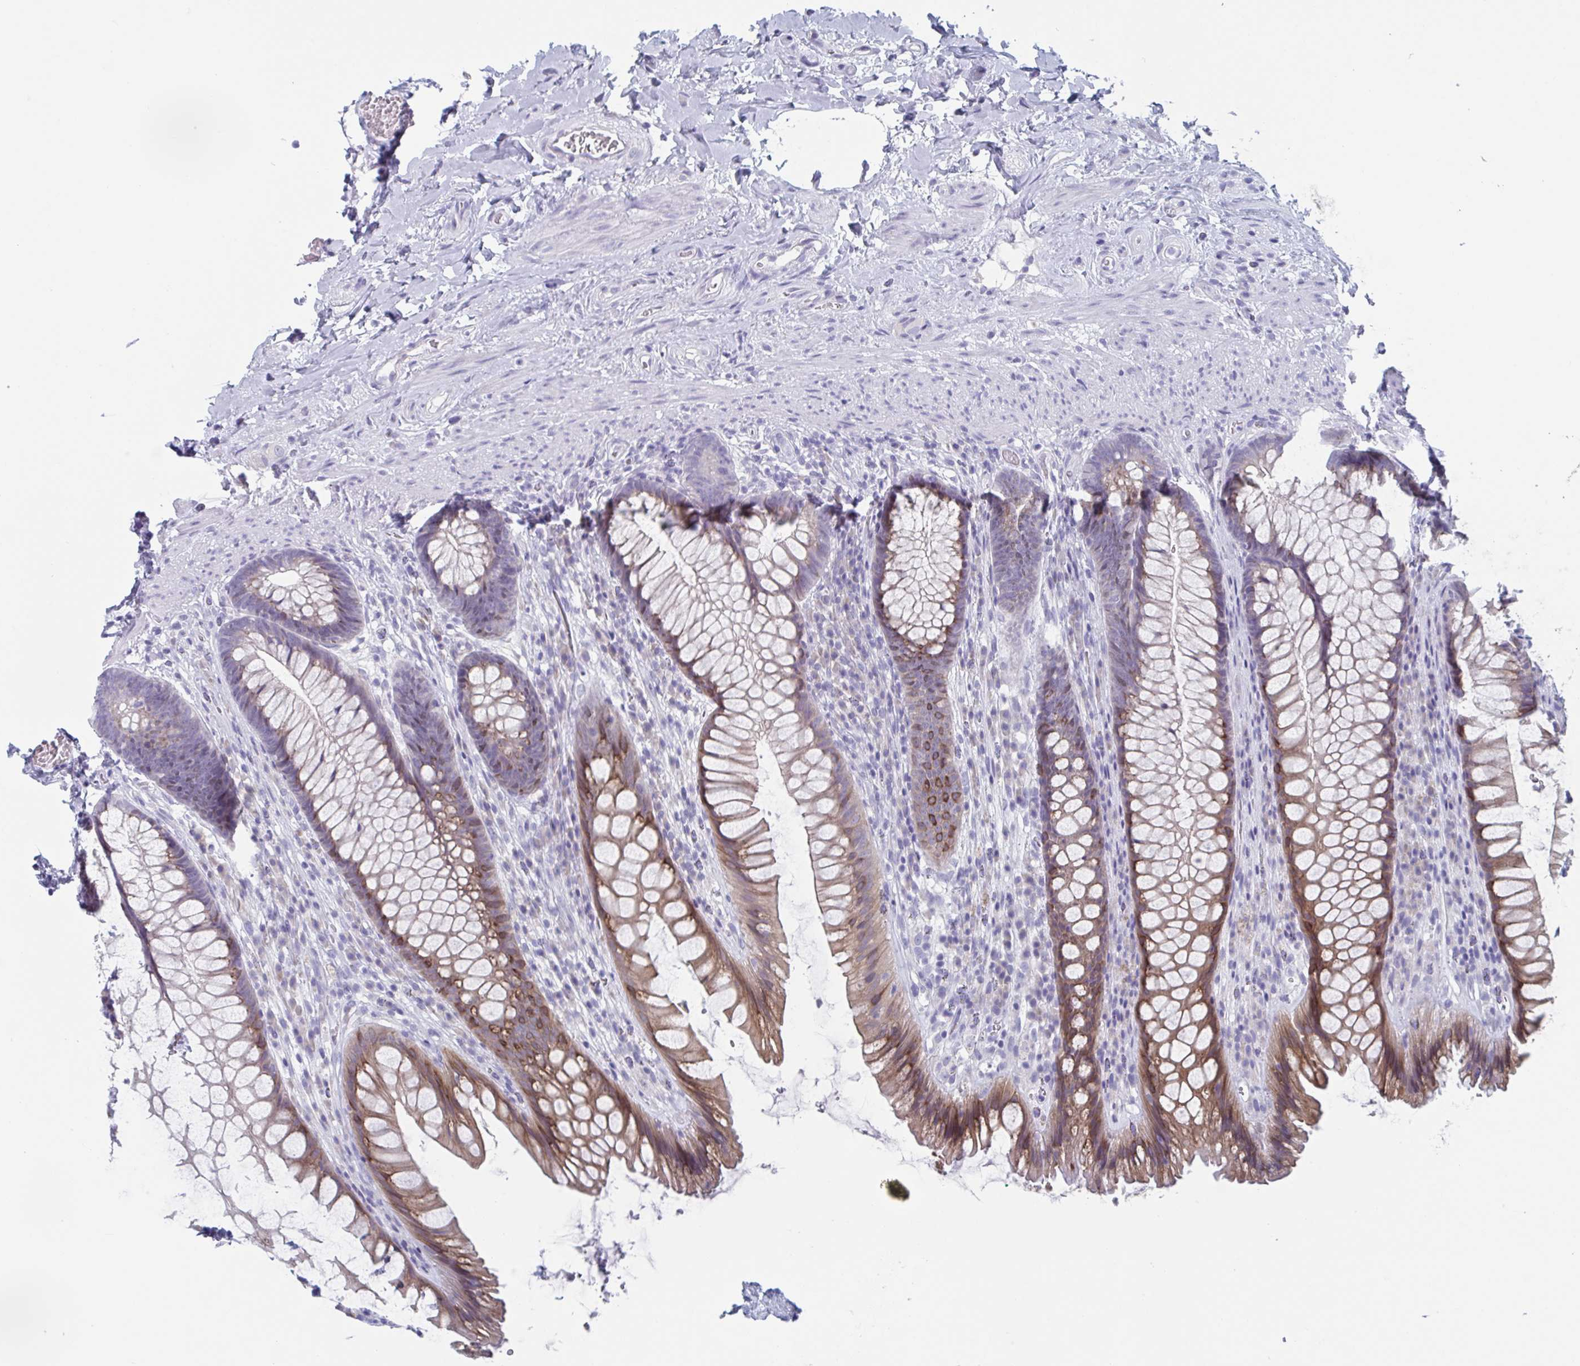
{"staining": {"intensity": "moderate", "quantity": ">75%", "location": "cytoplasmic/membranous"}, "tissue": "rectum", "cell_type": "Glandular cells", "image_type": "normal", "snomed": [{"axis": "morphology", "description": "Normal tissue, NOS"}, {"axis": "topography", "description": "Rectum"}], "caption": "Moderate cytoplasmic/membranous protein staining is identified in approximately >75% of glandular cells in rectum.", "gene": "HSD11B2", "patient": {"sex": "male", "age": 53}}